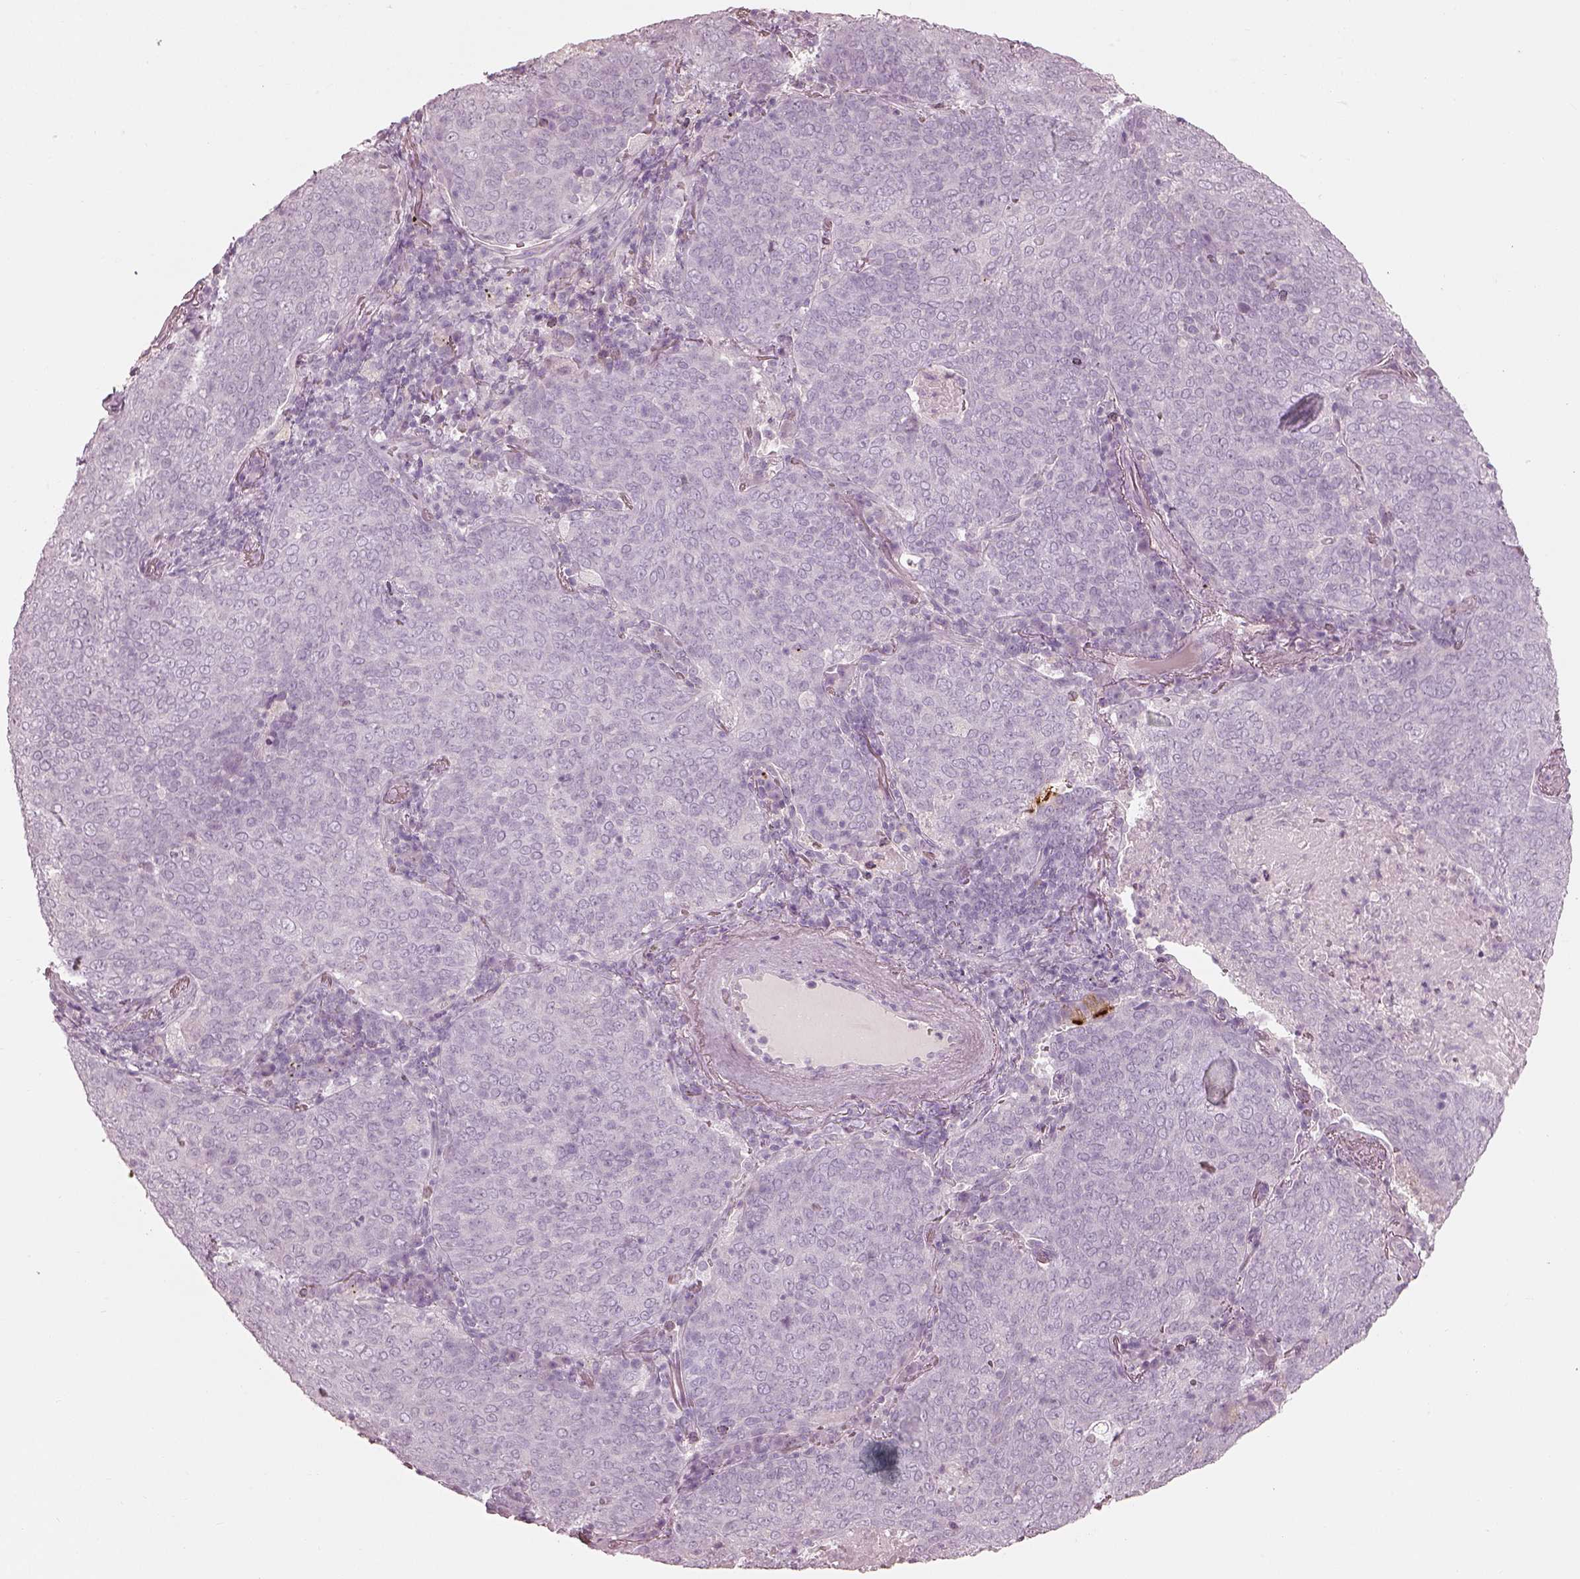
{"staining": {"intensity": "negative", "quantity": "none", "location": "none"}, "tissue": "lung cancer", "cell_type": "Tumor cells", "image_type": "cancer", "snomed": [{"axis": "morphology", "description": "Squamous cell carcinoma, NOS"}, {"axis": "topography", "description": "Lung"}], "caption": "Lung cancer (squamous cell carcinoma) was stained to show a protein in brown. There is no significant expression in tumor cells.", "gene": "RSPH9", "patient": {"sex": "male", "age": 82}}